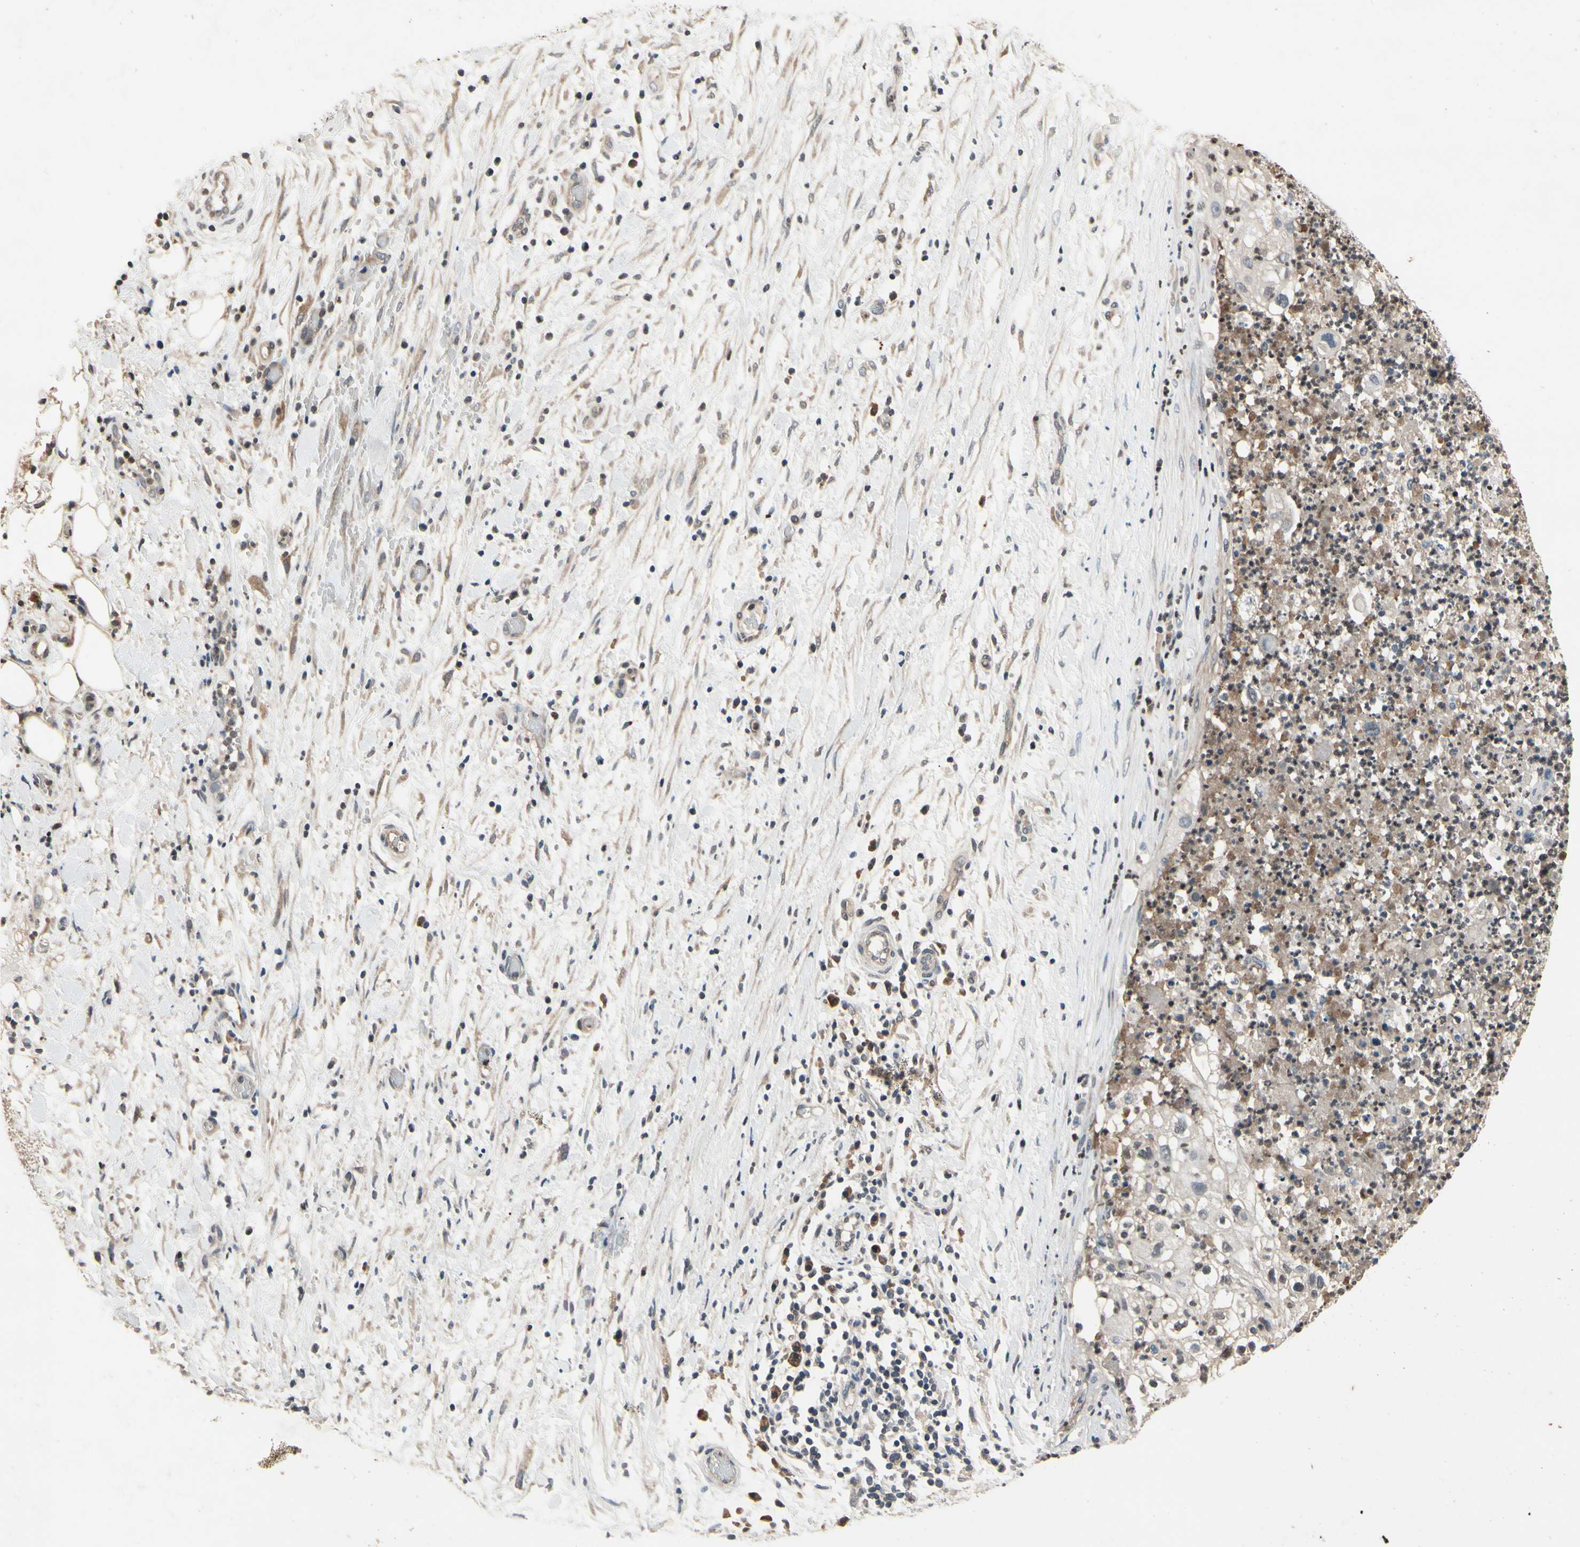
{"staining": {"intensity": "weak", "quantity": "25%-75%", "location": "cytoplasmic/membranous,nuclear"}, "tissue": "lung cancer", "cell_type": "Tumor cells", "image_type": "cancer", "snomed": [{"axis": "morphology", "description": "Inflammation, NOS"}, {"axis": "morphology", "description": "Squamous cell carcinoma, NOS"}, {"axis": "topography", "description": "Lymph node"}, {"axis": "topography", "description": "Soft tissue"}, {"axis": "topography", "description": "Lung"}], "caption": "DAB (3,3'-diaminobenzidine) immunohistochemical staining of human lung squamous cell carcinoma reveals weak cytoplasmic/membranous and nuclear protein positivity in approximately 25%-75% of tumor cells.", "gene": "DPY19L3", "patient": {"sex": "male", "age": 66}}